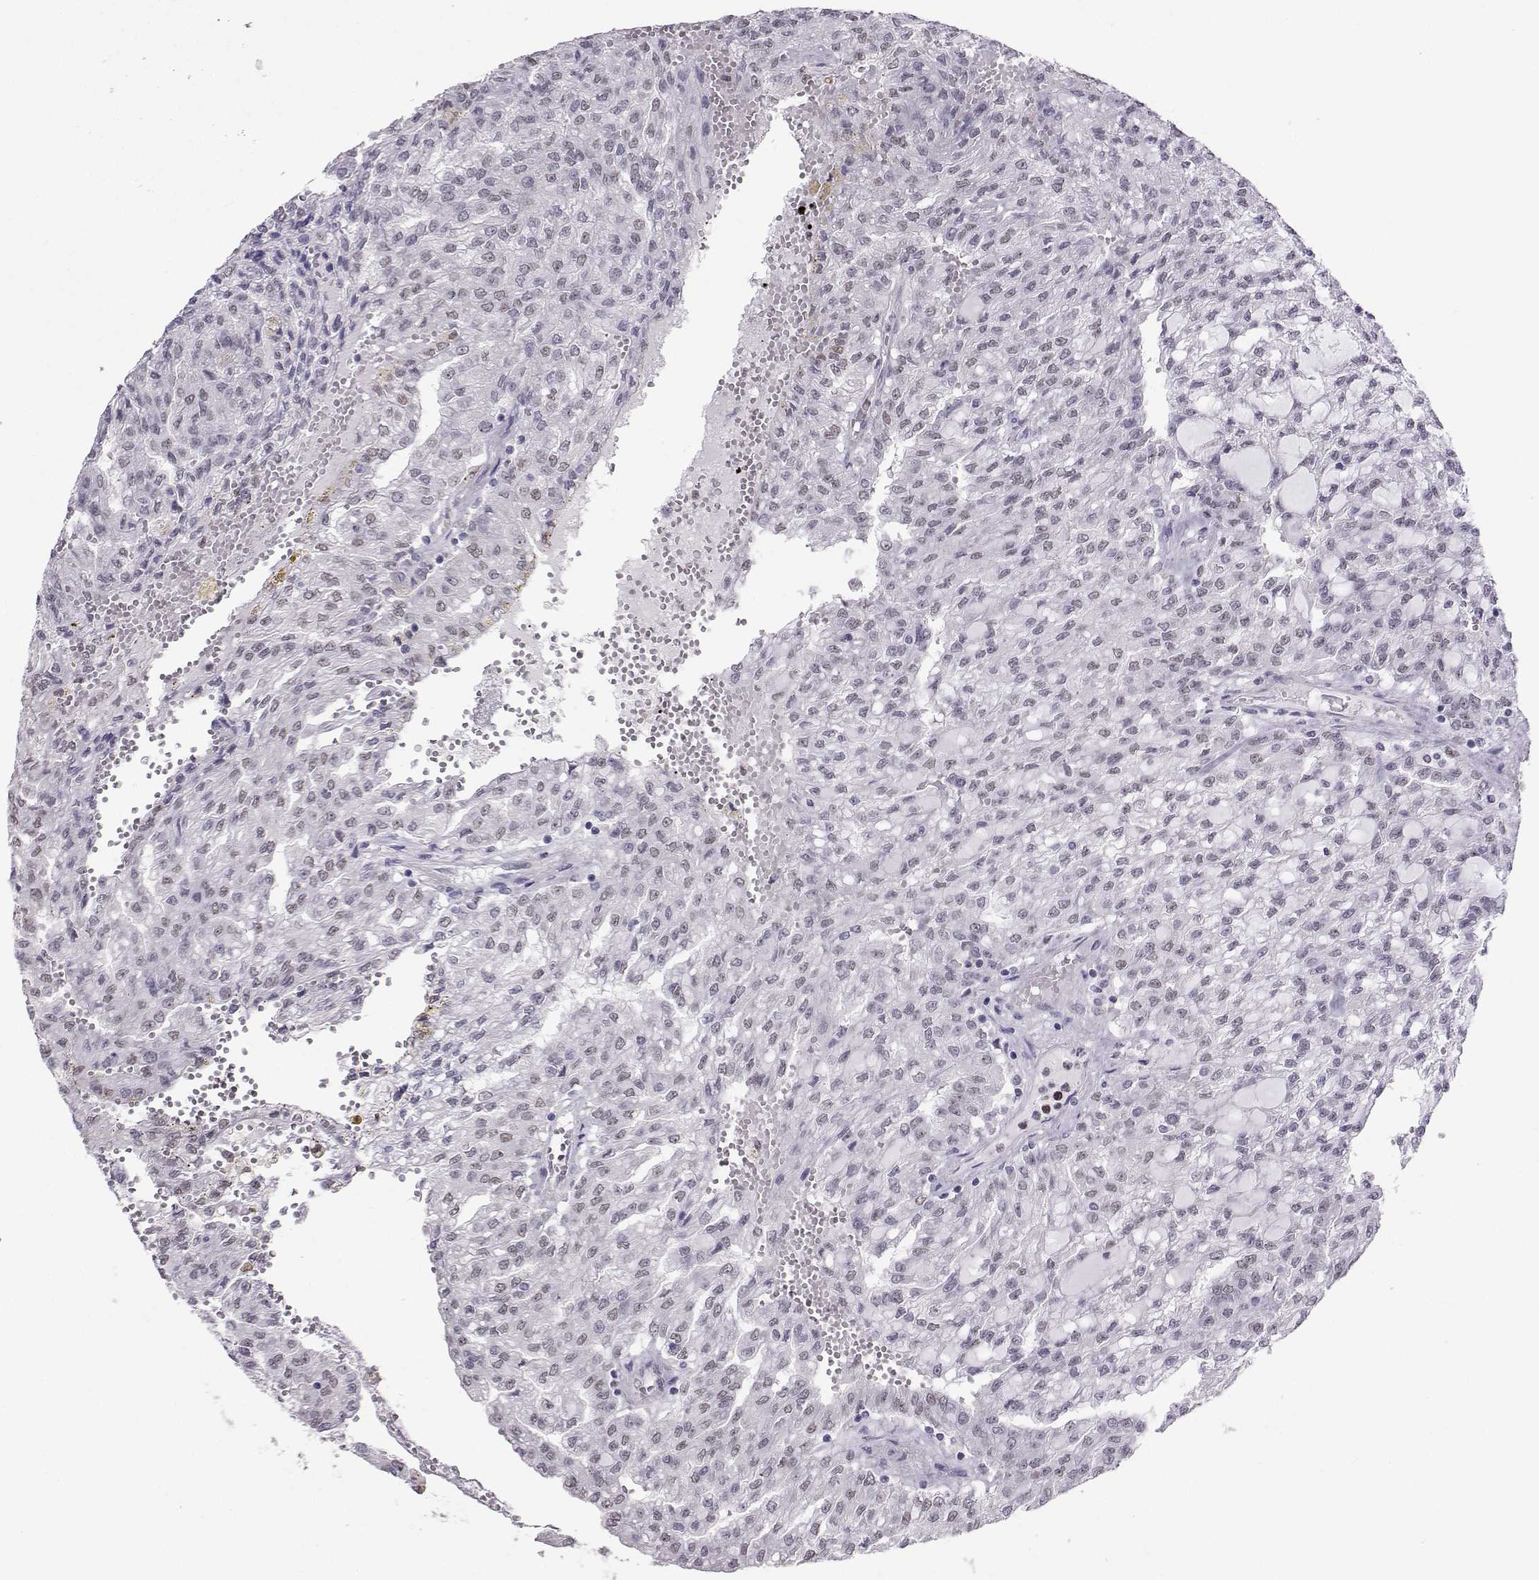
{"staining": {"intensity": "negative", "quantity": "none", "location": "none"}, "tissue": "renal cancer", "cell_type": "Tumor cells", "image_type": "cancer", "snomed": [{"axis": "morphology", "description": "Adenocarcinoma, NOS"}, {"axis": "topography", "description": "Kidney"}], "caption": "Immunohistochemical staining of human renal adenocarcinoma displays no significant positivity in tumor cells.", "gene": "TEDC2", "patient": {"sex": "male", "age": 63}}